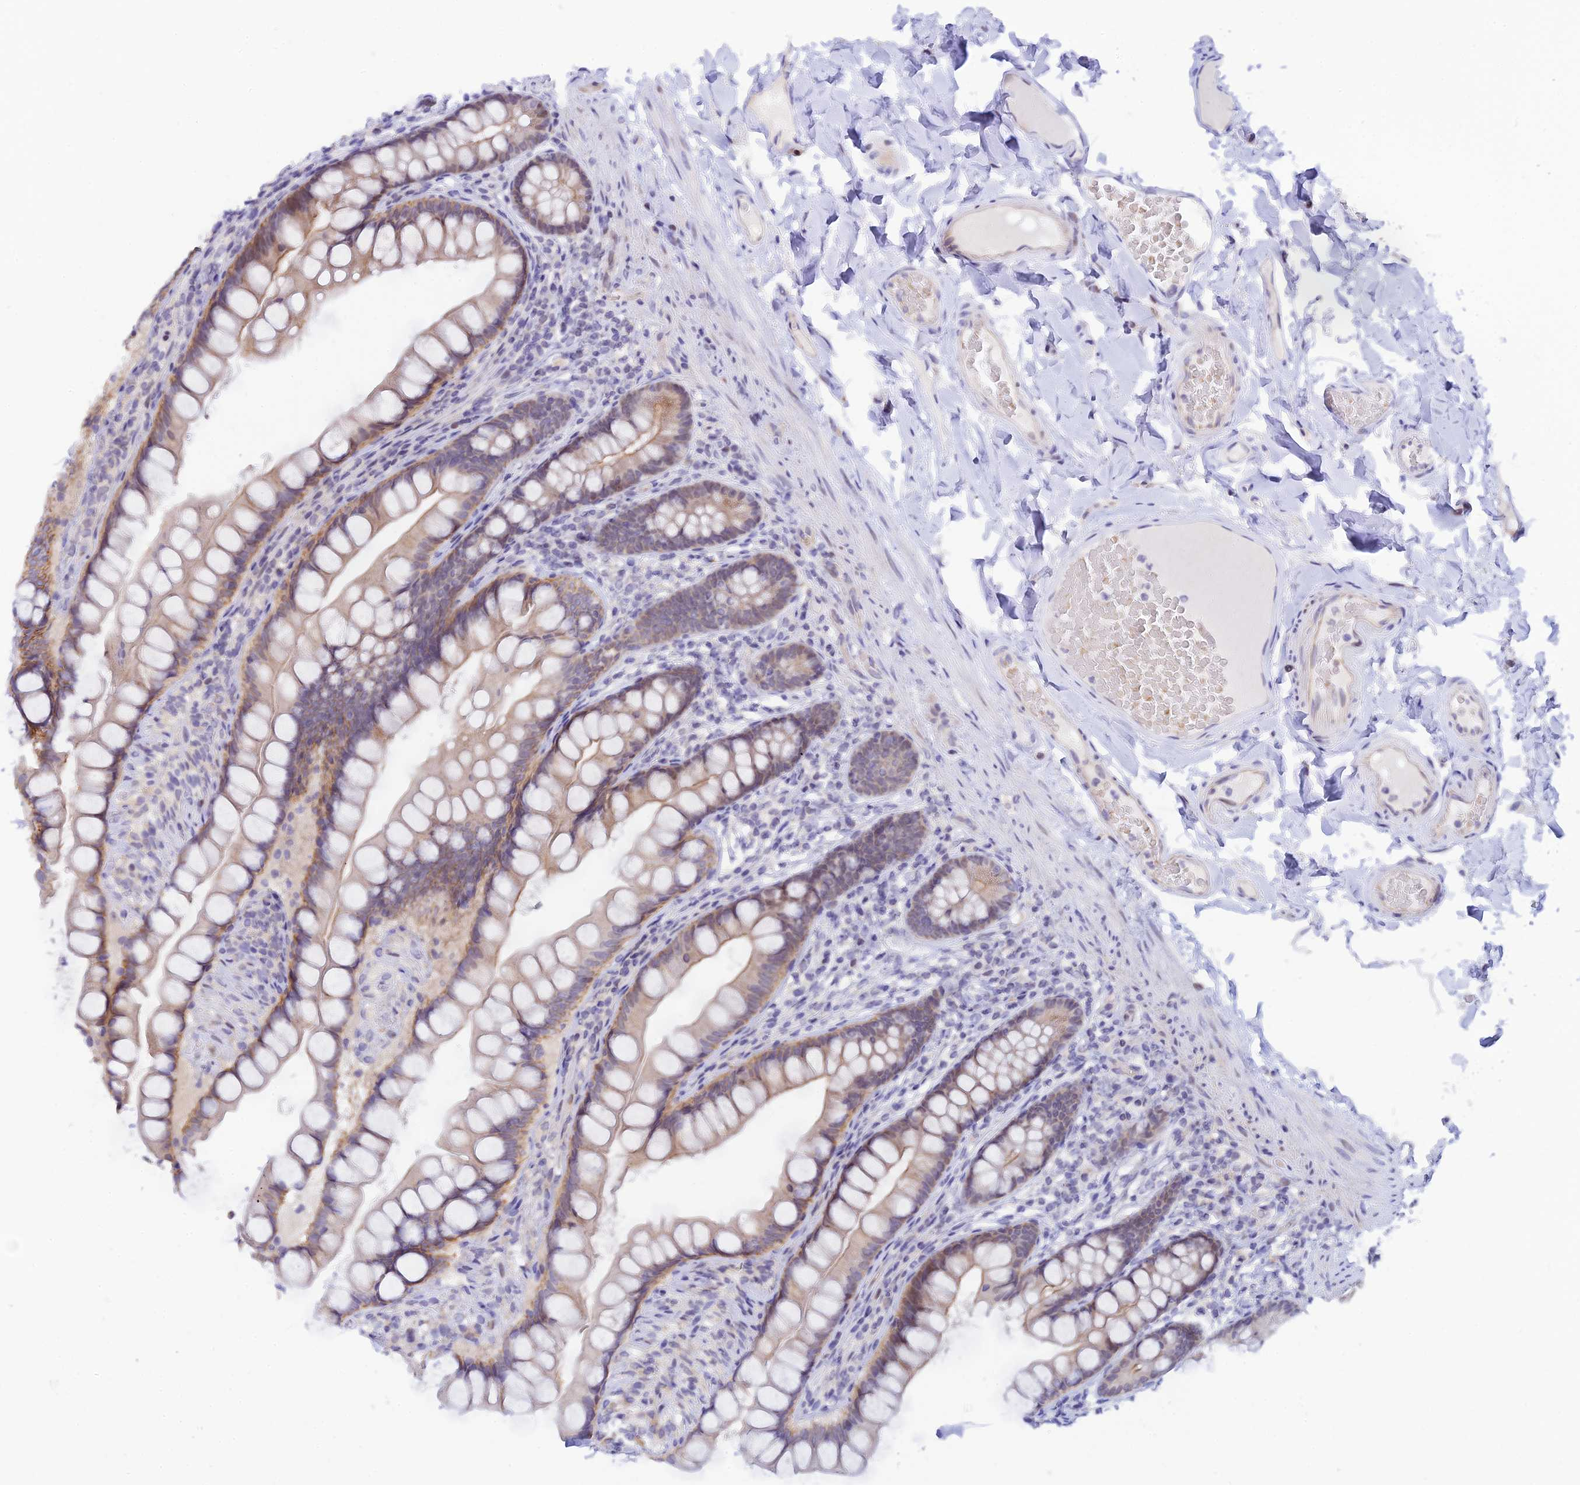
{"staining": {"intensity": "moderate", "quantity": "25%-75%", "location": "cytoplasmic/membranous"}, "tissue": "small intestine", "cell_type": "Glandular cells", "image_type": "normal", "snomed": [{"axis": "morphology", "description": "Normal tissue, NOS"}, {"axis": "topography", "description": "Small intestine"}], "caption": "Immunohistochemistry histopathology image of normal small intestine: small intestine stained using IHC exhibits medium levels of moderate protein expression localized specifically in the cytoplasmic/membranous of glandular cells, appearing as a cytoplasmic/membranous brown color.", "gene": "RASGEF1B", "patient": {"sex": "male", "age": 70}}